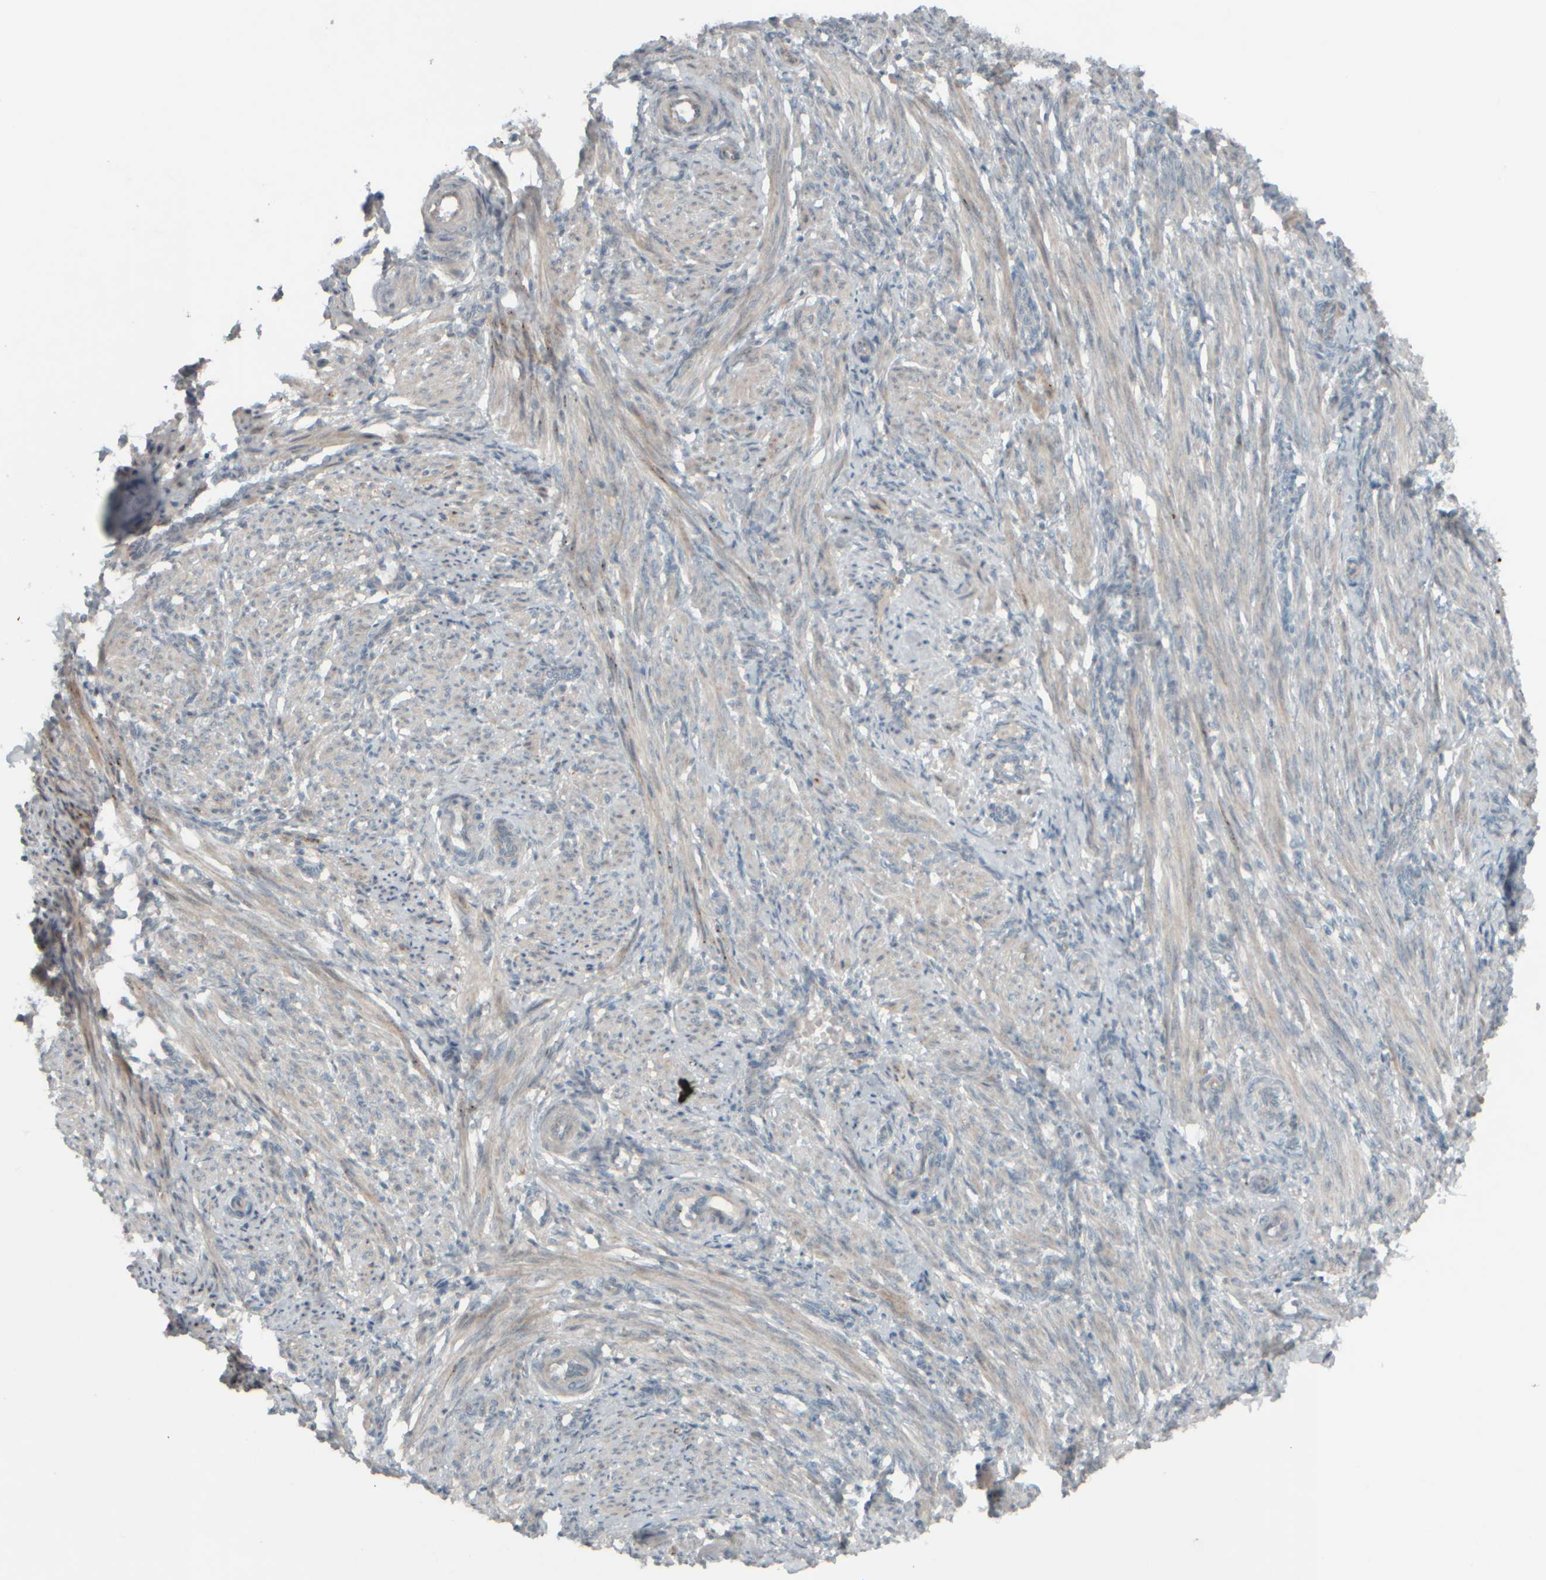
{"staining": {"intensity": "weak", "quantity": "25%-75%", "location": "cytoplasmic/membranous"}, "tissue": "smooth muscle", "cell_type": "Smooth muscle cells", "image_type": "normal", "snomed": [{"axis": "morphology", "description": "Normal tissue, NOS"}, {"axis": "topography", "description": "Endometrium"}], "caption": "Human smooth muscle stained for a protein (brown) shows weak cytoplasmic/membranous positive expression in about 25%-75% of smooth muscle cells.", "gene": "HGS", "patient": {"sex": "female", "age": 33}}